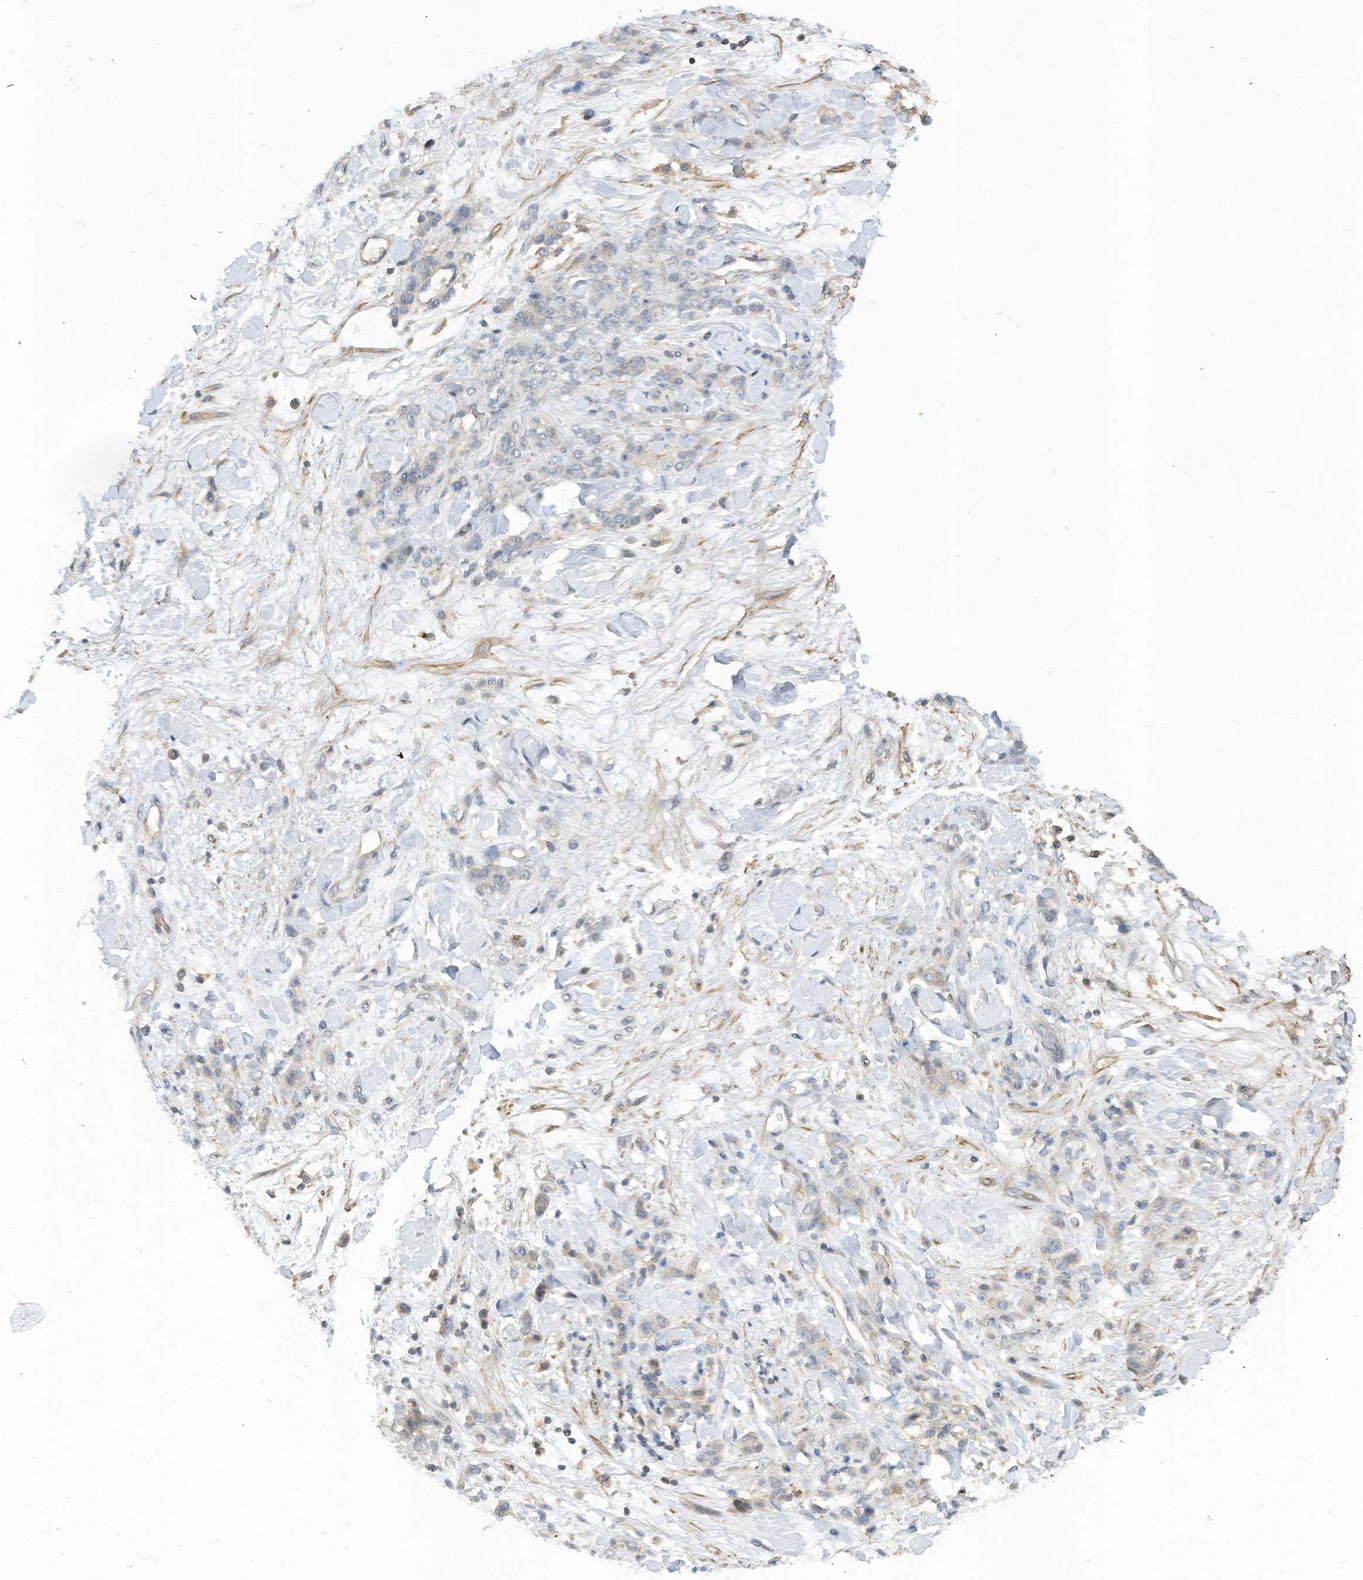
{"staining": {"intensity": "negative", "quantity": "none", "location": "none"}, "tissue": "stomach cancer", "cell_type": "Tumor cells", "image_type": "cancer", "snomed": [{"axis": "morphology", "description": "Normal tissue, NOS"}, {"axis": "morphology", "description": "Adenocarcinoma, NOS"}, {"axis": "topography", "description": "Stomach"}], "caption": "Tumor cells show no significant positivity in adenocarcinoma (stomach). Nuclei are stained in blue.", "gene": "SLFN14", "patient": {"sex": "male", "age": 82}}